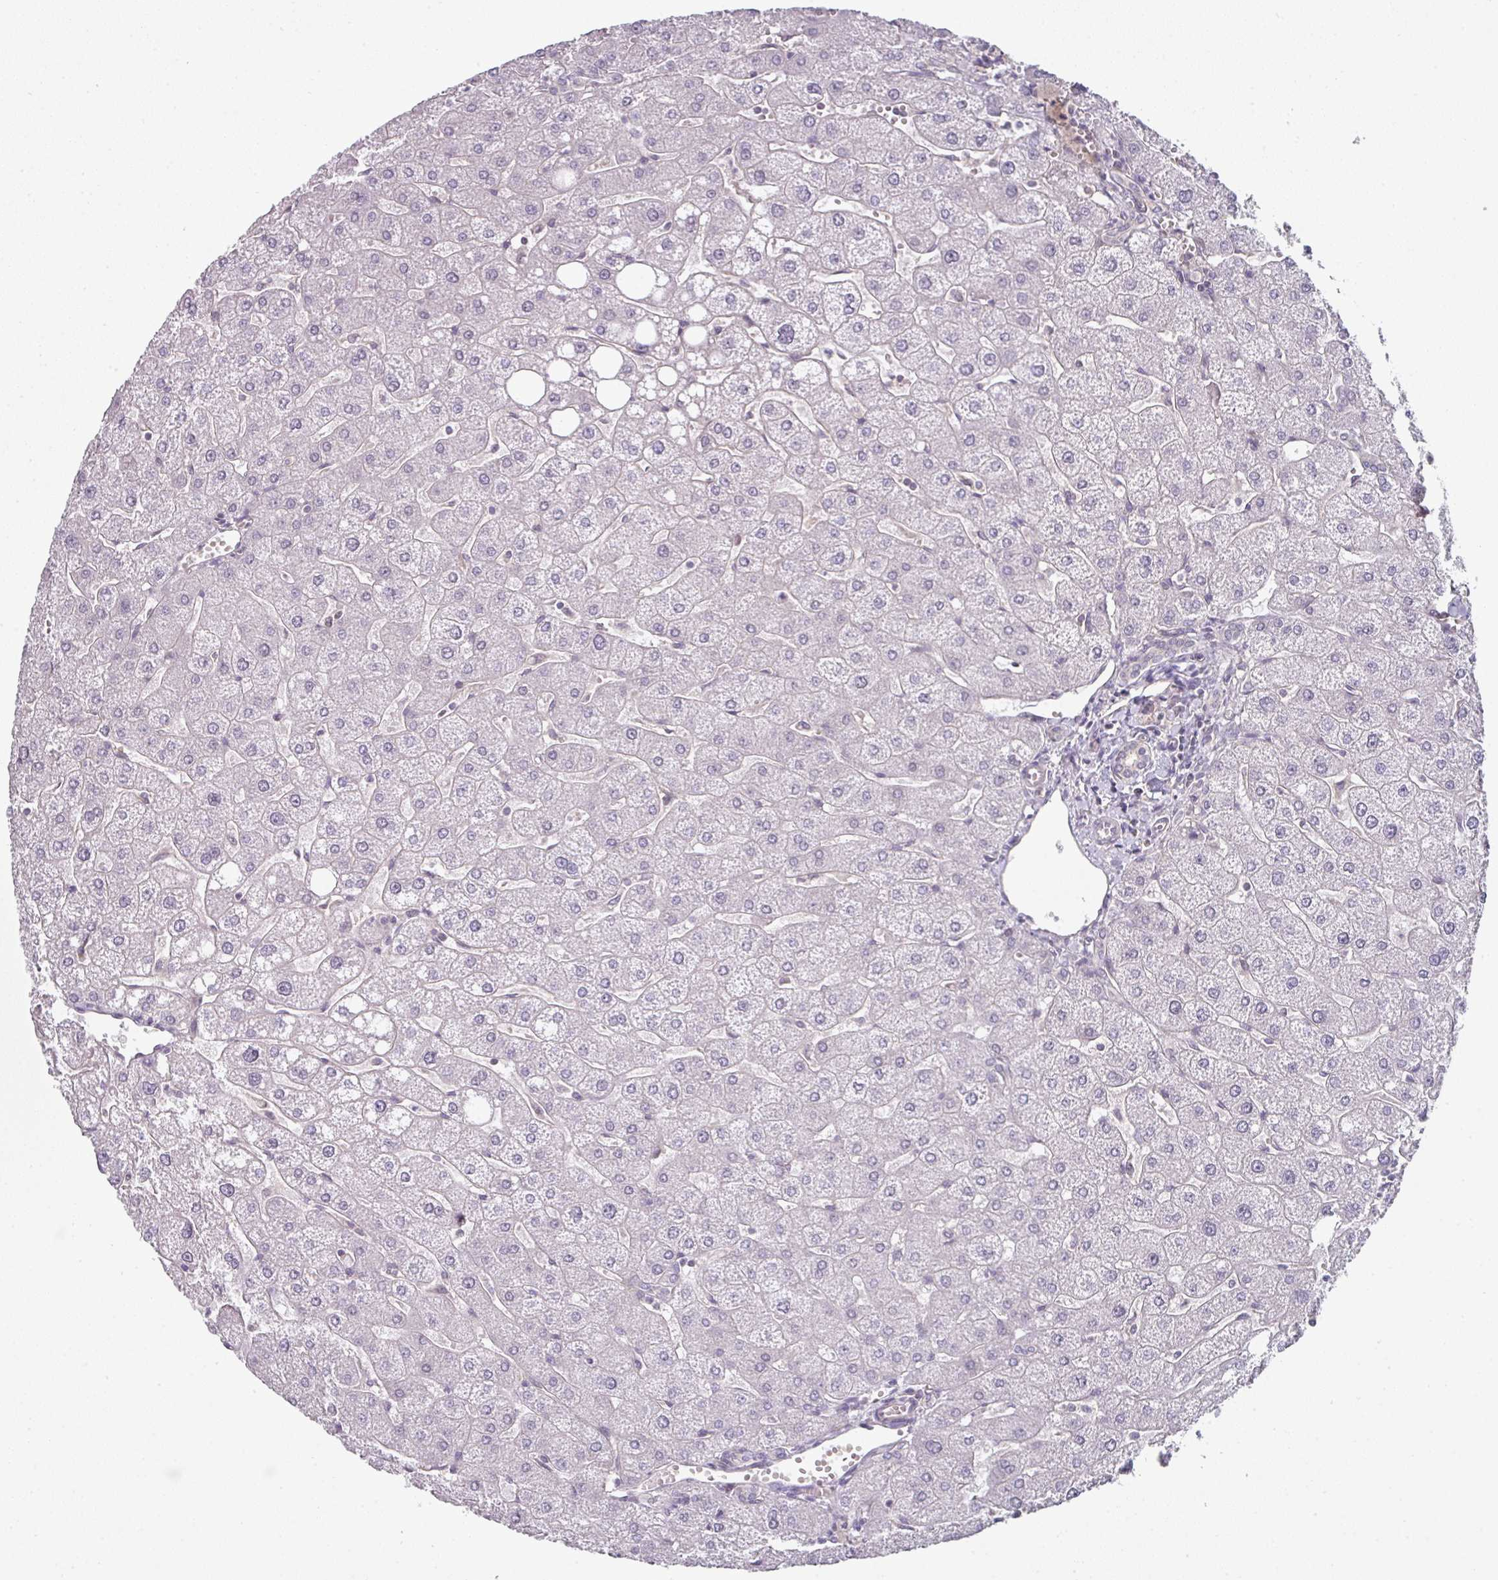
{"staining": {"intensity": "negative", "quantity": "none", "location": "none"}, "tissue": "liver", "cell_type": "Cholangiocytes", "image_type": "normal", "snomed": [{"axis": "morphology", "description": "Normal tissue, NOS"}, {"axis": "topography", "description": "Liver"}], "caption": "The histopathology image displays no staining of cholangiocytes in normal liver. Nuclei are stained in blue.", "gene": "C19orf33", "patient": {"sex": "male", "age": 67}}